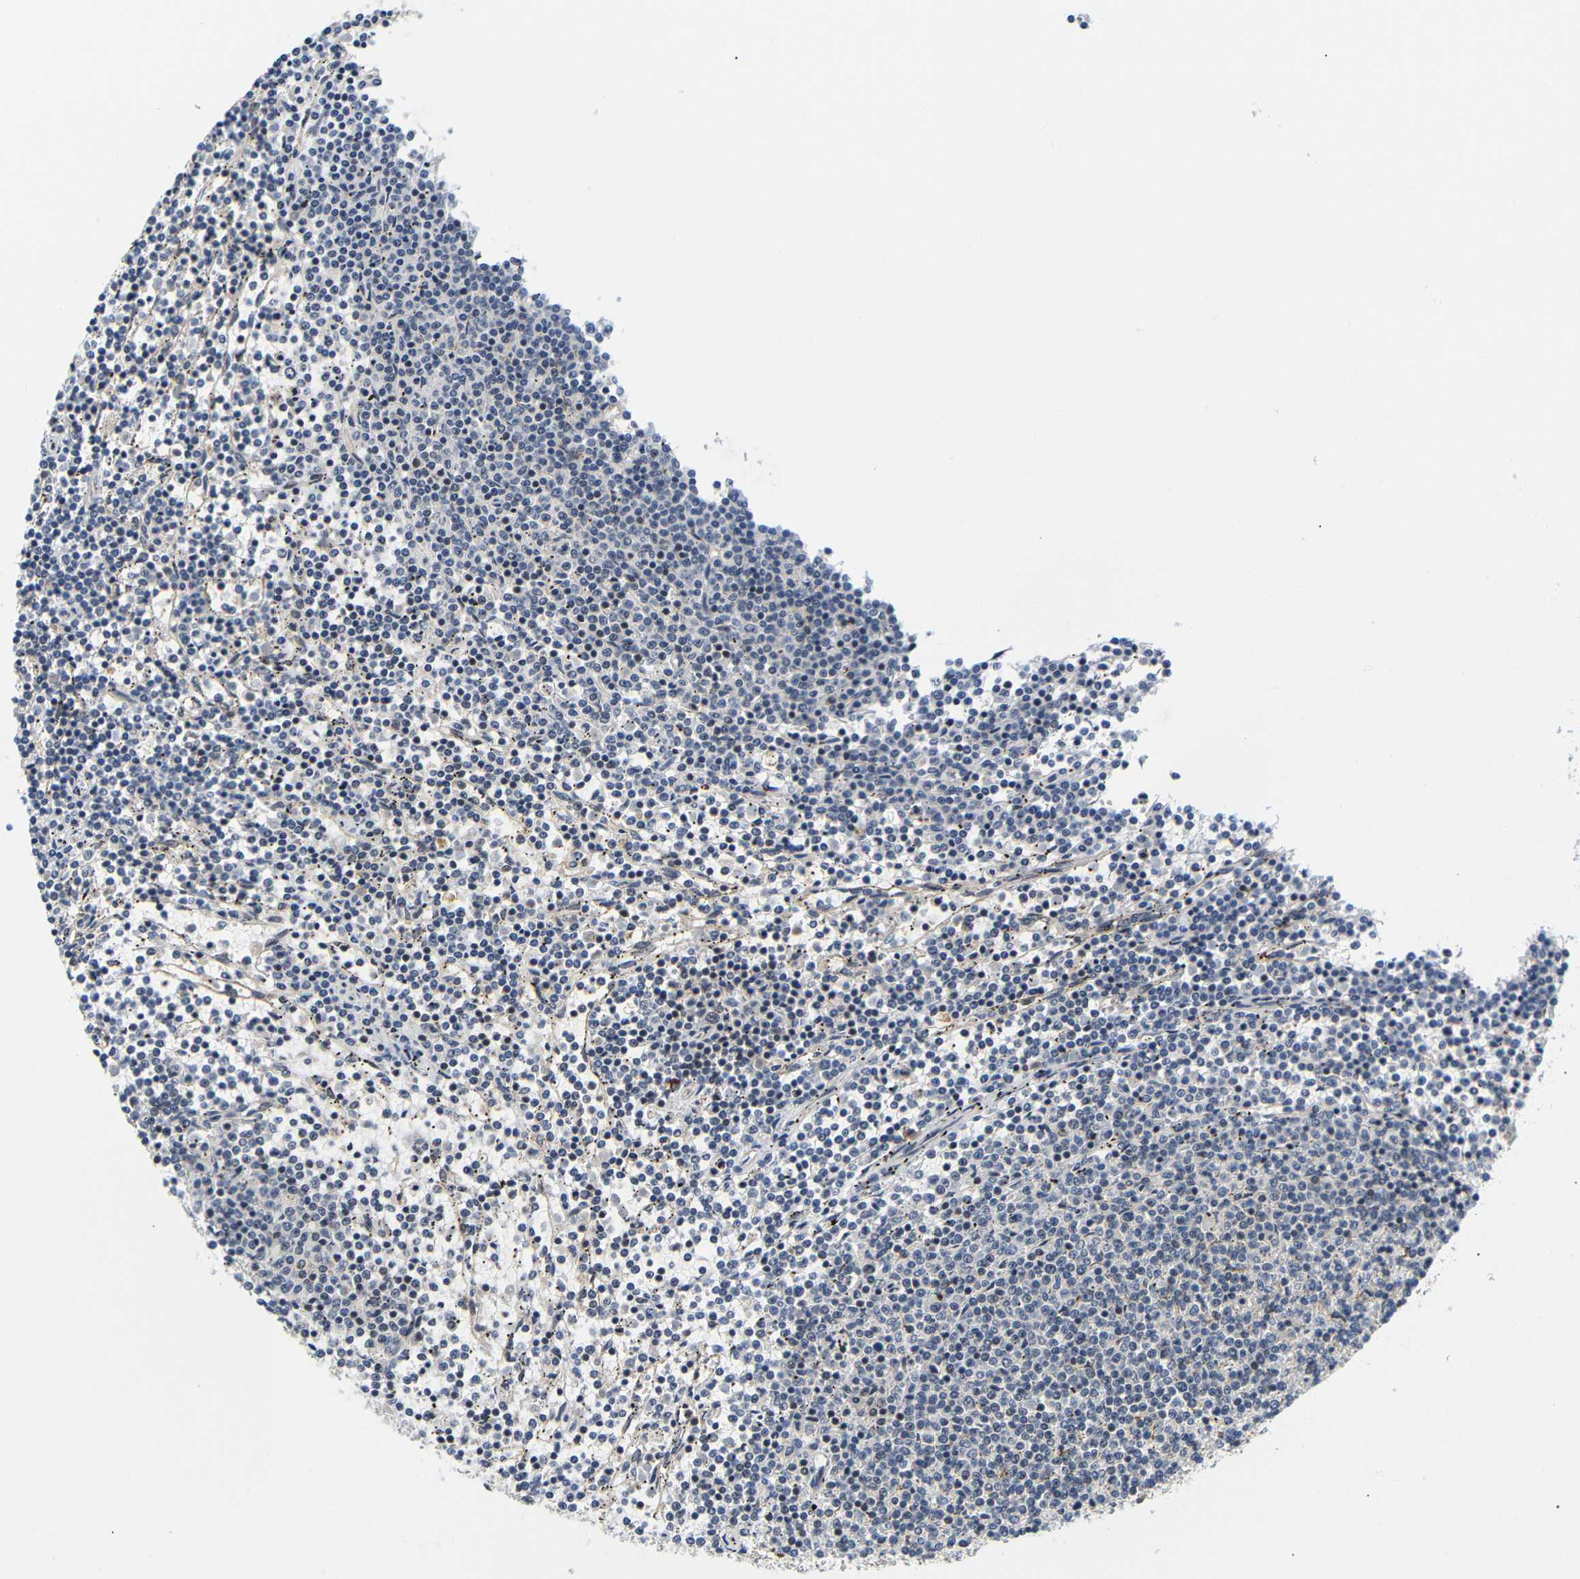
{"staining": {"intensity": "negative", "quantity": "none", "location": "none"}, "tissue": "lymphoma", "cell_type": "Tumor cells", "image_type": "cancer", "snomed": [{"axis": "morphology", "description": "Malignant lymphoma, non-Hodgkin's type, Low grade"}, {"axis": "topography", "description": "Spleen"}], "caption": "This is an immunohistochemistry (IHC) histopathology image of human lymphoma. There is no staining in tumor cells.", "gene": "GJA5", "patient": {"sex": "female", "age": 50}}